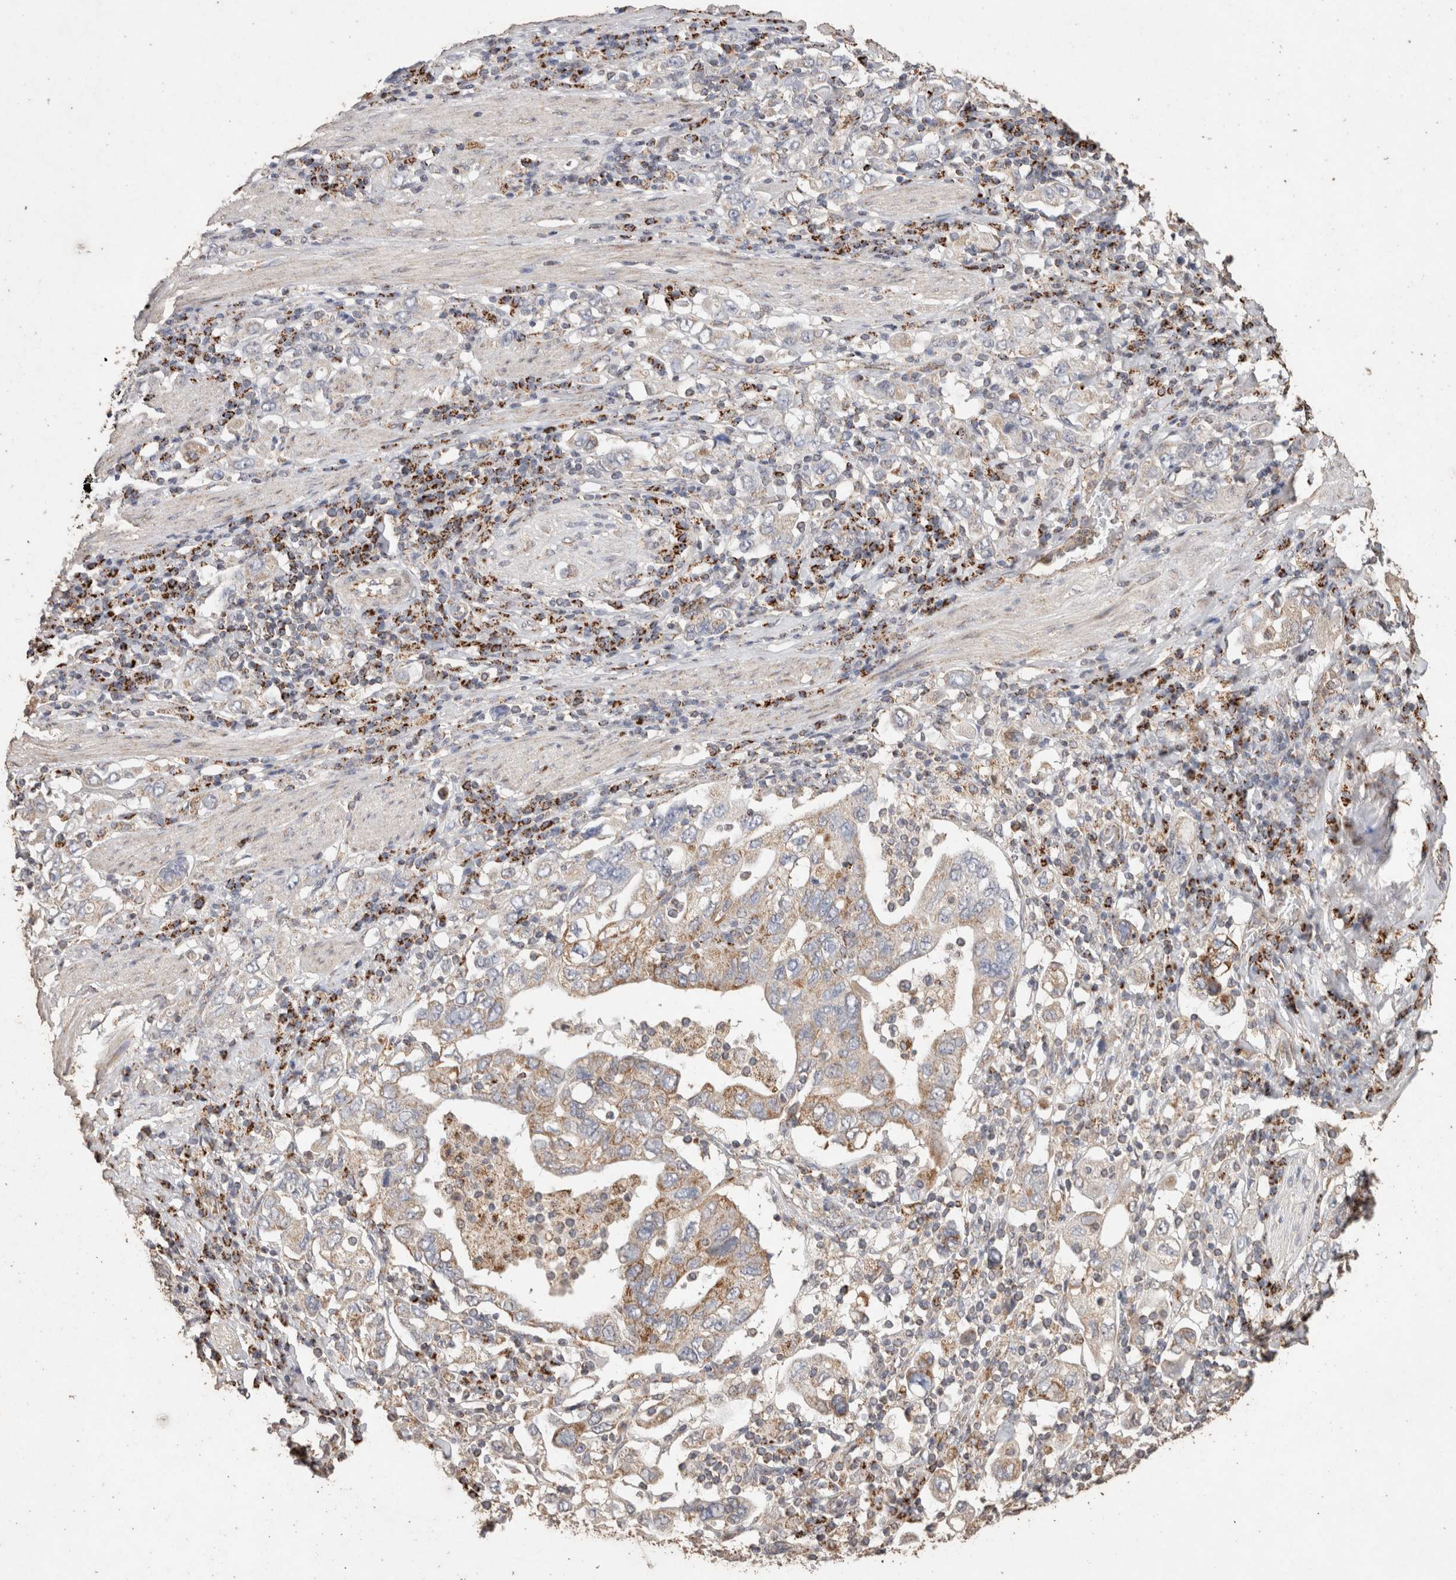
{"staining": {"intensity": "moderate", "quantity": "<25%", "location": "cytoplasmic/membranous"}, "tissue": "stomach cancer", "cell_type": "Tumor cells", "image_type": "cancer", "snomed": [{"axis": "morphology", "description": "Adenocarcinoma, NOS"}, {"axis": "topography", "description": "Stomach, upper"}], "caption": "Immunohistochemistry (IHC) (DAB) staining of human stomach adenocarcinoma displays moderate cytoplasmic/membranous protein expression in about <25% of tumor cells. The protein of interest is stained brown, and the nuclei are stained in blue (DAB IHC with brightfield microscopy, high magnification).", "gene": "ACADM", "patient": {"sex": "male", "age": 62}}